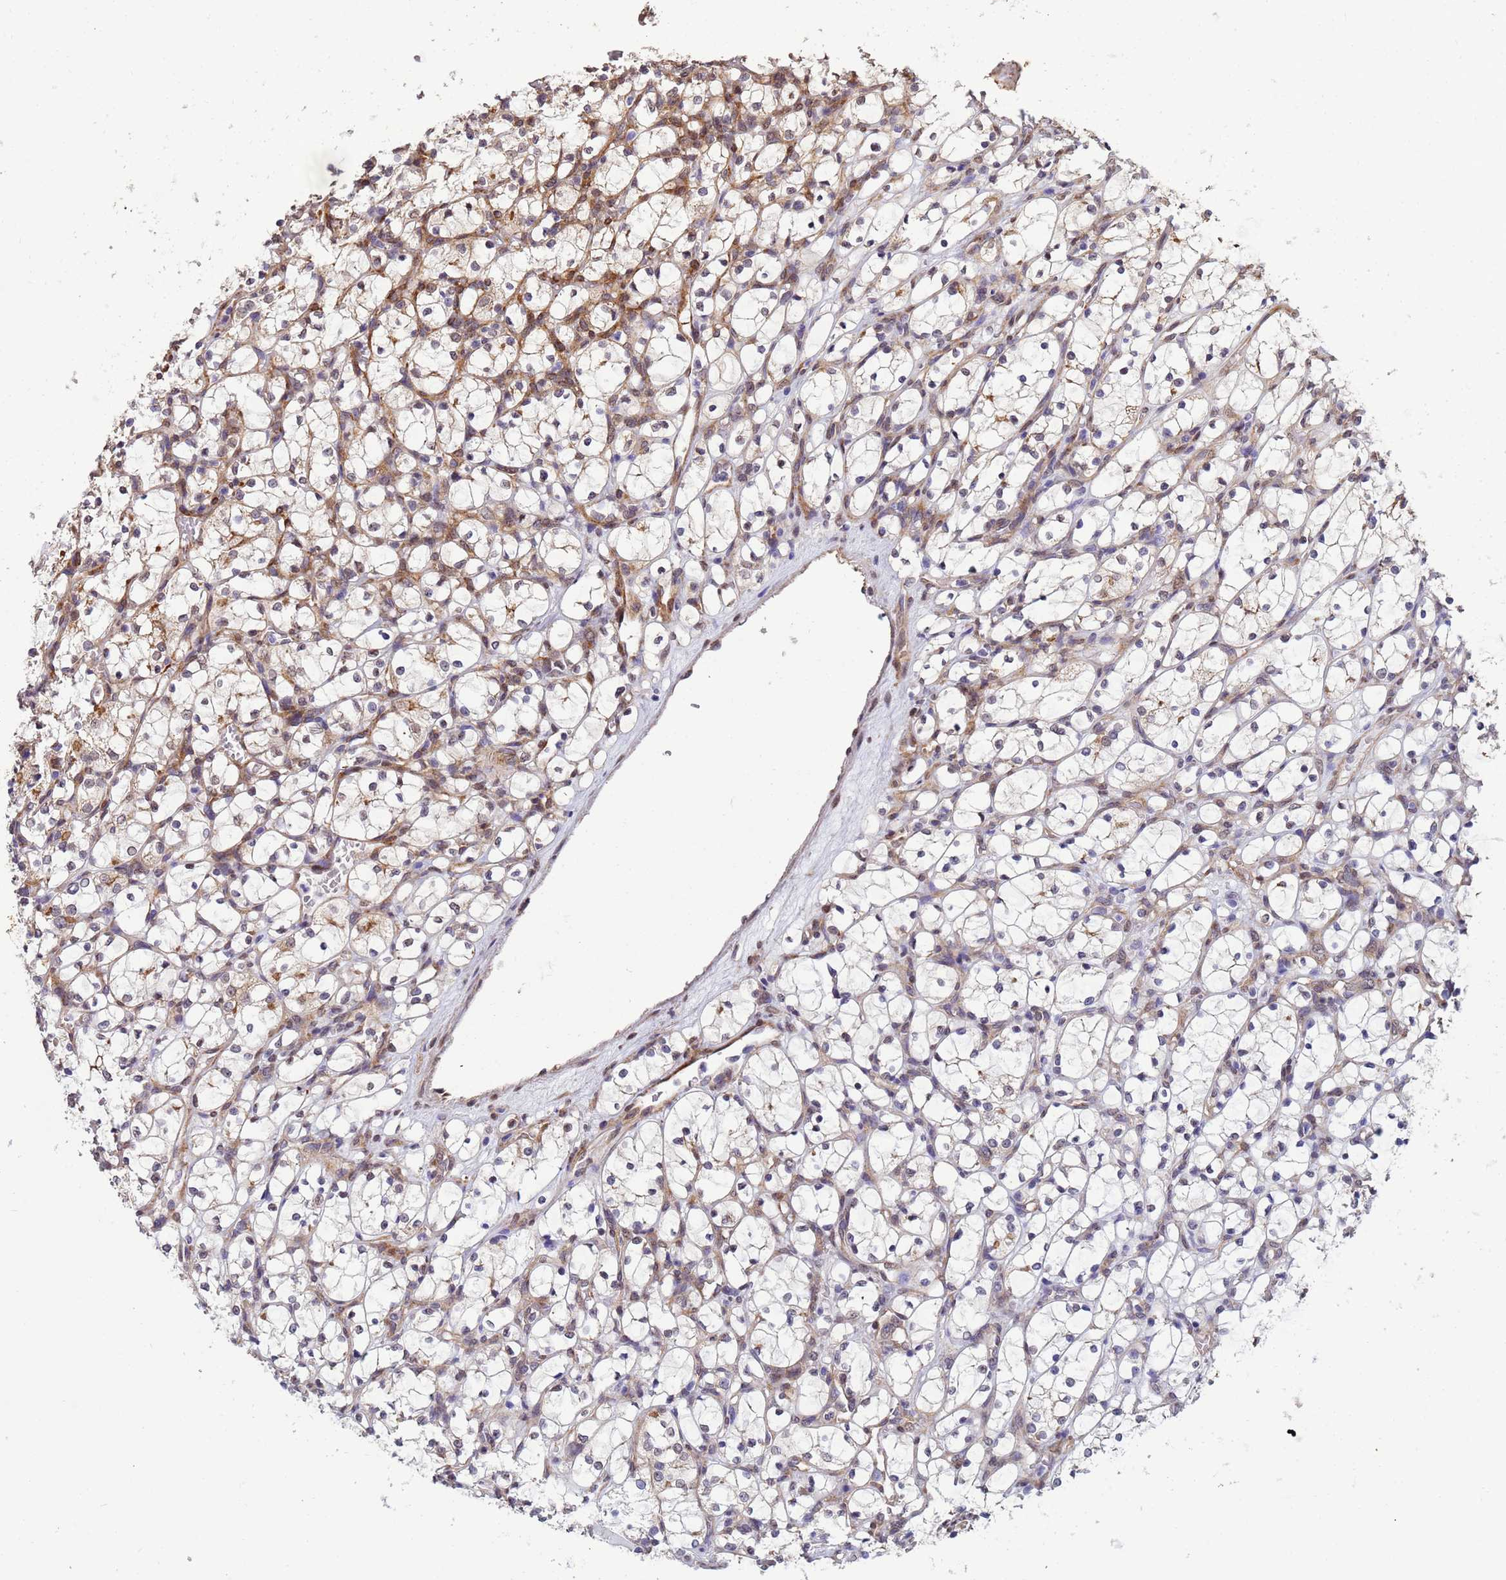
{"staining": {"intensity": "weak", "quantity": "25%-75%", "location": "cytoplasmic/membranous"}, "tissue": "renal cancer", "cell_type": "Tumor cells", "image_type": "cancer", "snomed": [{"axis": "morphology", "description": "Adenocarcinoma, NOS"}, {"axis": "topography", "description": "Kidney"}], "caption": "Immunohistochemical staining of adenocarcinoma (renal) demonstrates weak cytoplasmic/membranous protein staining in about 25%-75% of tumor cells. (DAB IHC, brown staining for protein, blue staining for nuclei).", "gene": "TRIP6", "patient": {"sex": "female", "age": 69}}